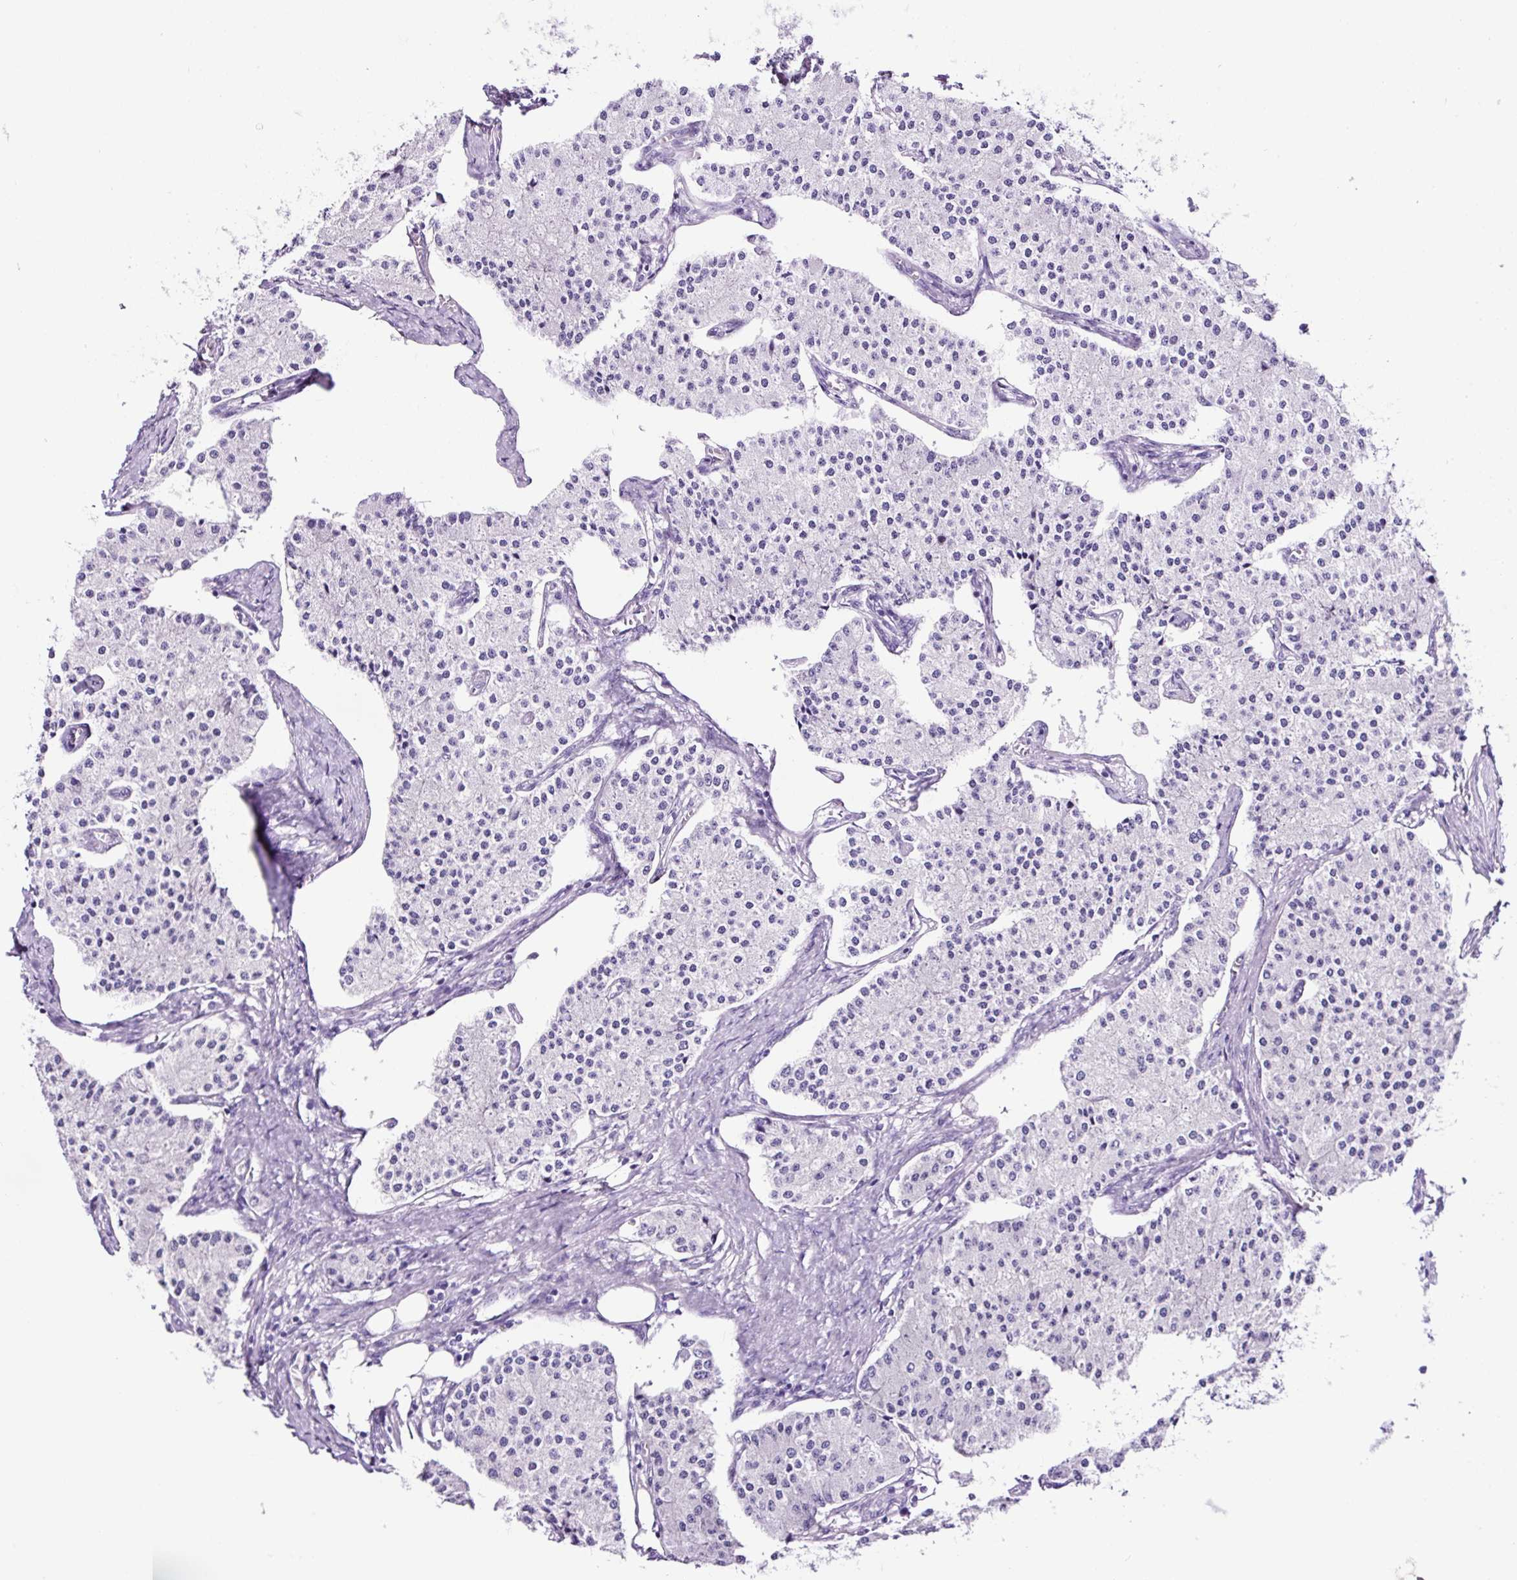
{"staining": {"intensity": "negative", "quantity": "none", "location": "none"}, "tissue": "carcinoid", "cell_type": "Tumor cells", "image_type": "cancer", "snomed": [{"axis": "morphology", "description": "Carcinoid, malignant, NOS"}, {"axis": "topography", "description": "Colon"}], "caption": "Tumor cells are negative for brown protein staining in carcinoid (malignant). (Immunohistochemistry, brightfield microscopy, high magnification).", "gene": "FBXL7", "patient": {"sex": "female", "age": 52}}